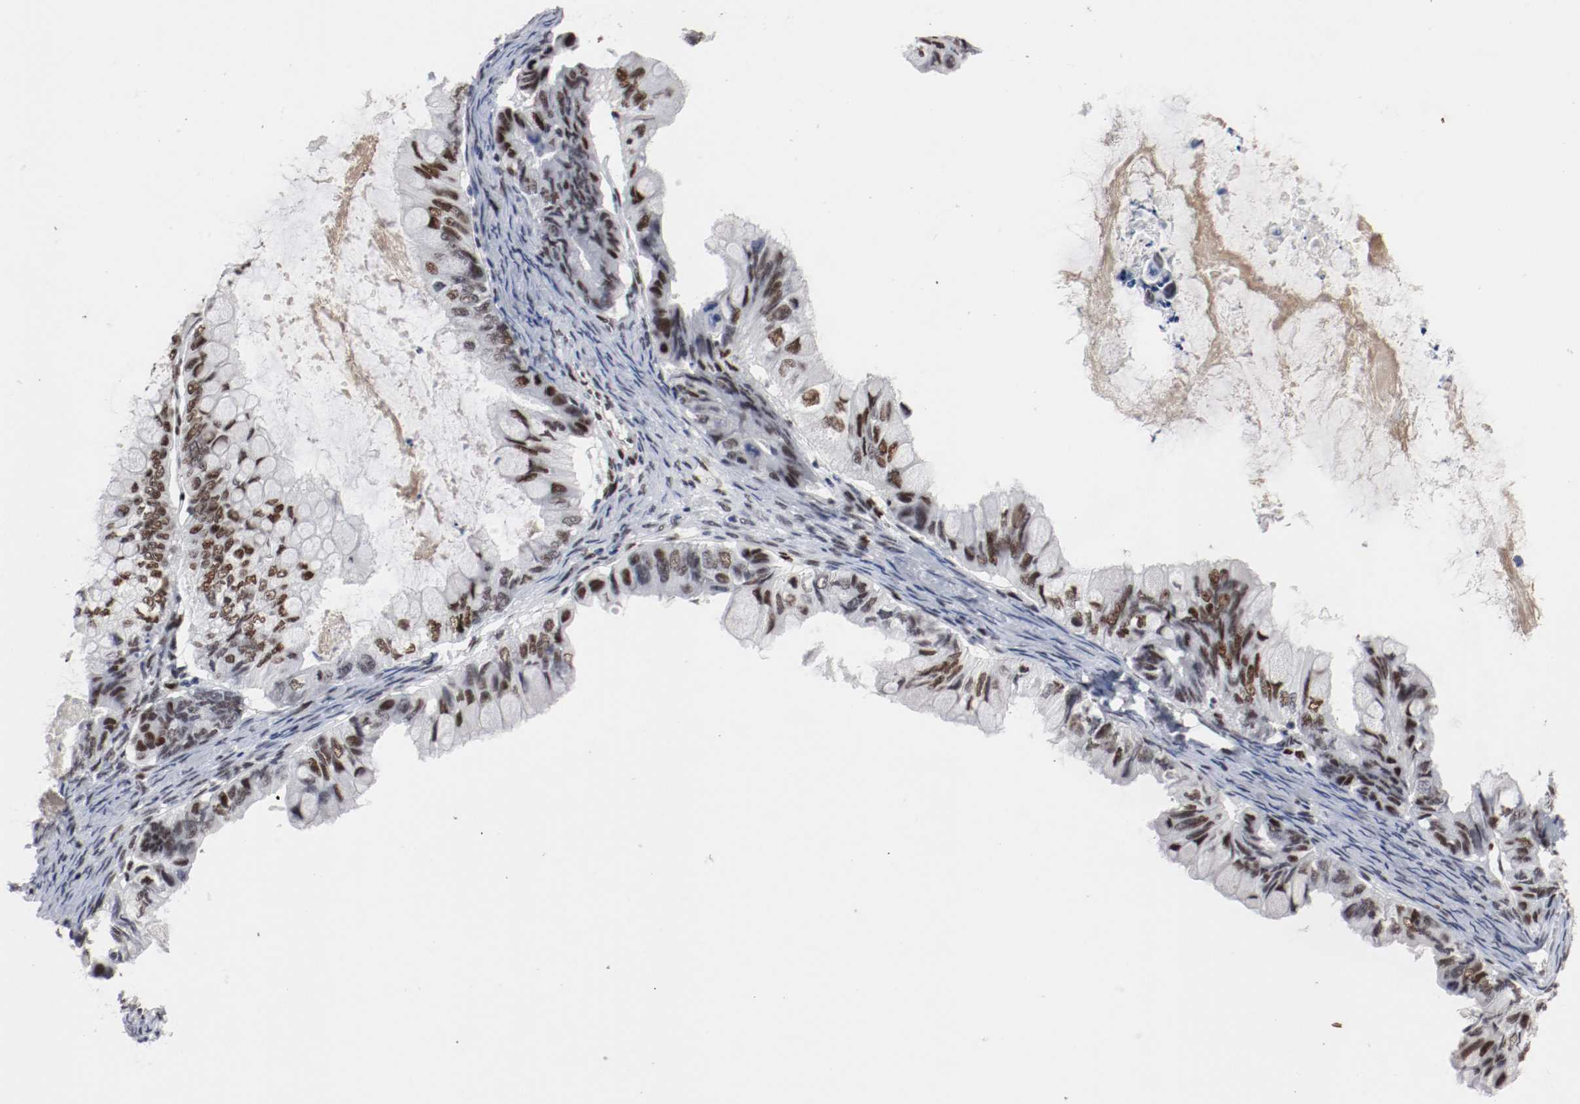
{"staining": {"intensity": "strong", "quantity": ">75%", "location": "nuclear"}, "tissue": "ovarian cancer", "cell_type": "Tumor cells", "image_type": "cancer", "snomed": [{"axis": "morphology", "description": "Cystadenocarcinoma, mucinous, NOS"}, {"axis": "topography", "description": "Ovary"}], "caption": "DAB (3,3'-diaminobenzidine) immunohistochemical staining of human mucinous cystadenocarcinoma (ovarian) shows strong nuclear protein expression in approximately >75% of tumor cells. The protein of interest is stained brown, and the nuclei are stained in blue (DAB (3,3'-diaminobenzidine) IHC with brightfield microscopy, high magnification).", "gene": "MEF2D", "patient": {"sex": "female", "age": 80}}